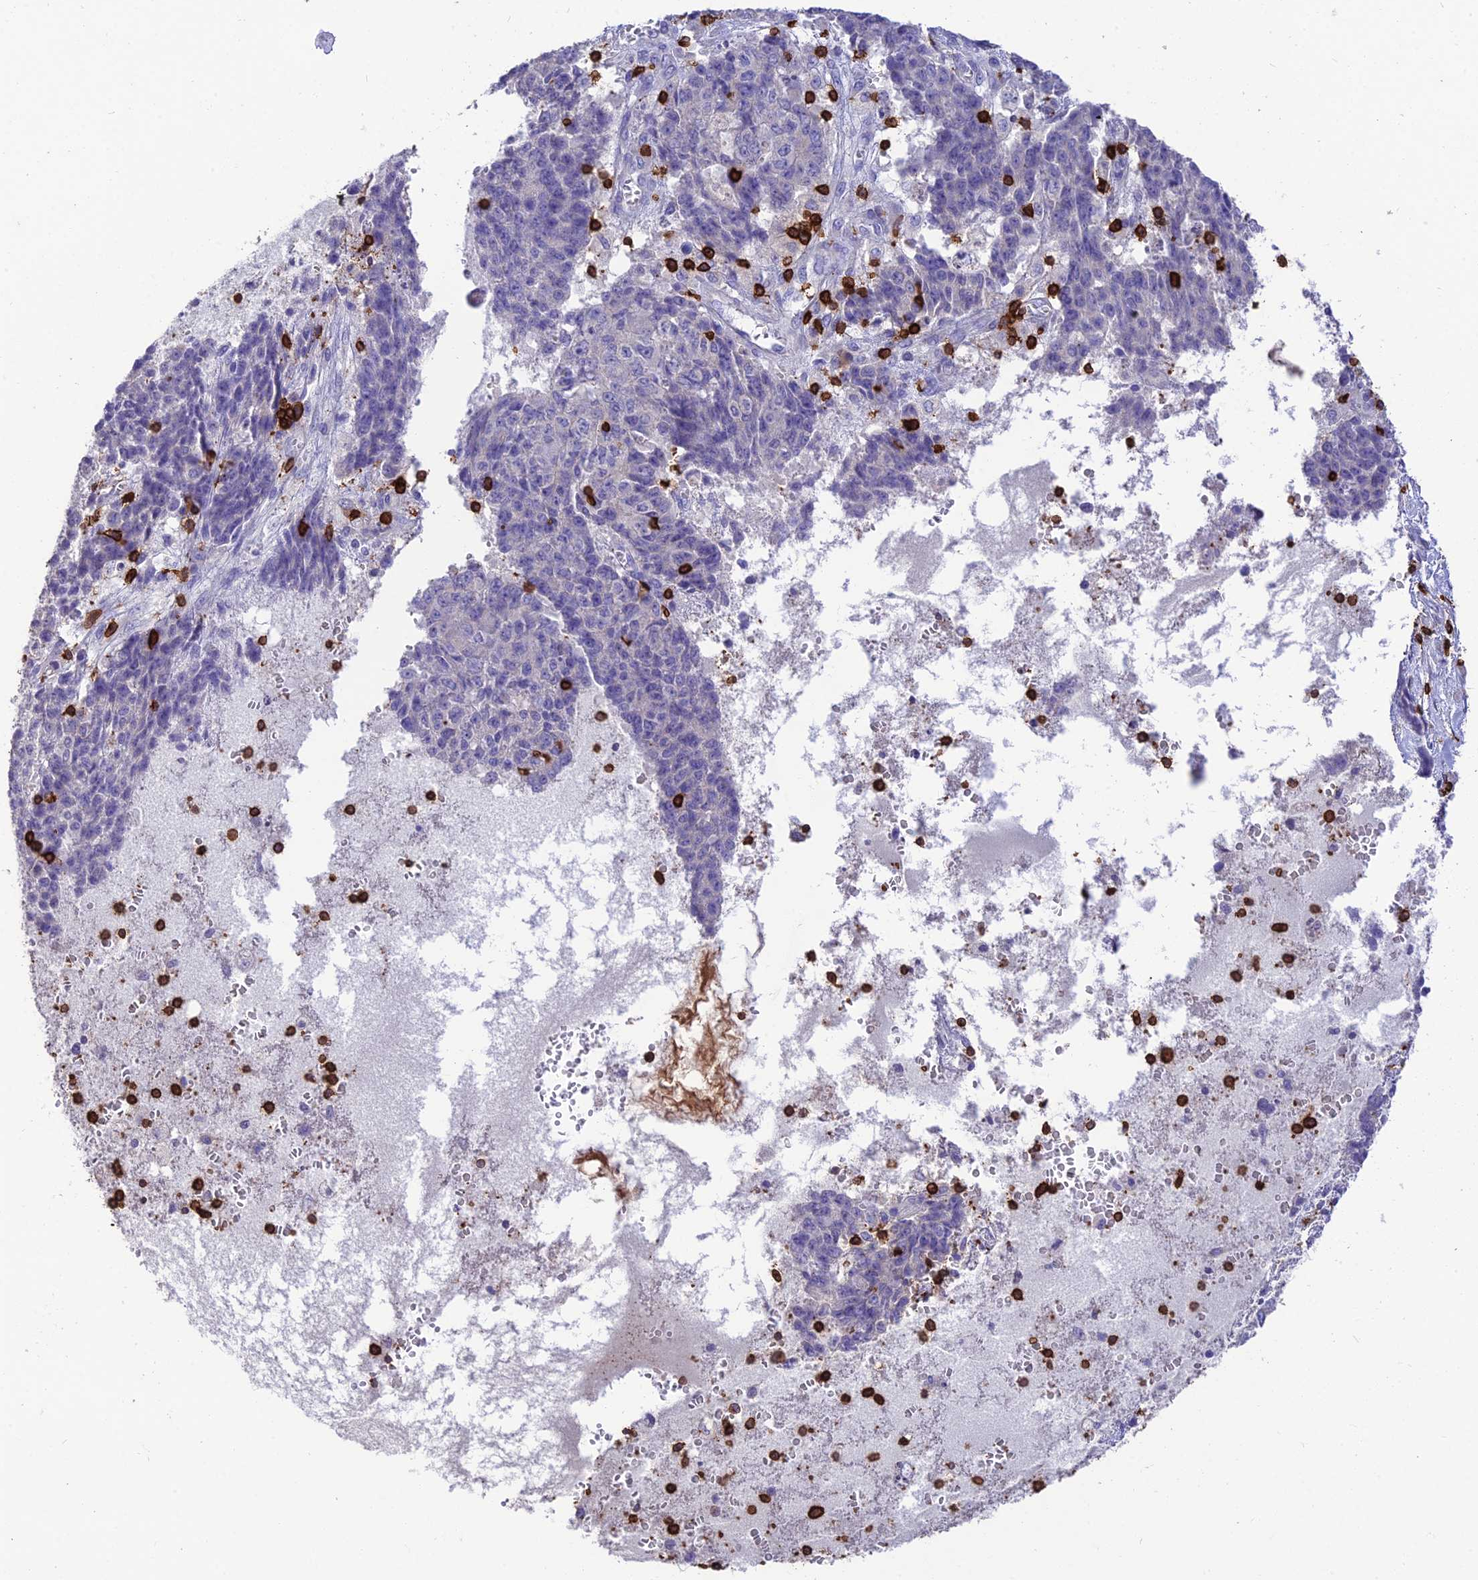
{"staining": {"intensity": "negative", "quantity": "none", "location": "none"}, "tissue": "ovarian cancer", "cell_type": "Tumor cells", "image_type": "cancer", "snomed": [{"axis": "morphology", "description": "Carcinoma, endometroid"}, {"axis": "topography", "description": "Ovary"}], "caption": "IHC micrograph of endometroid carcinoma (ovarian) stained for a protein (brown), which shows no staining in tumor cells.", "gene": "PTPRCAP", "patient": {"sex": "female", "age": 42}}